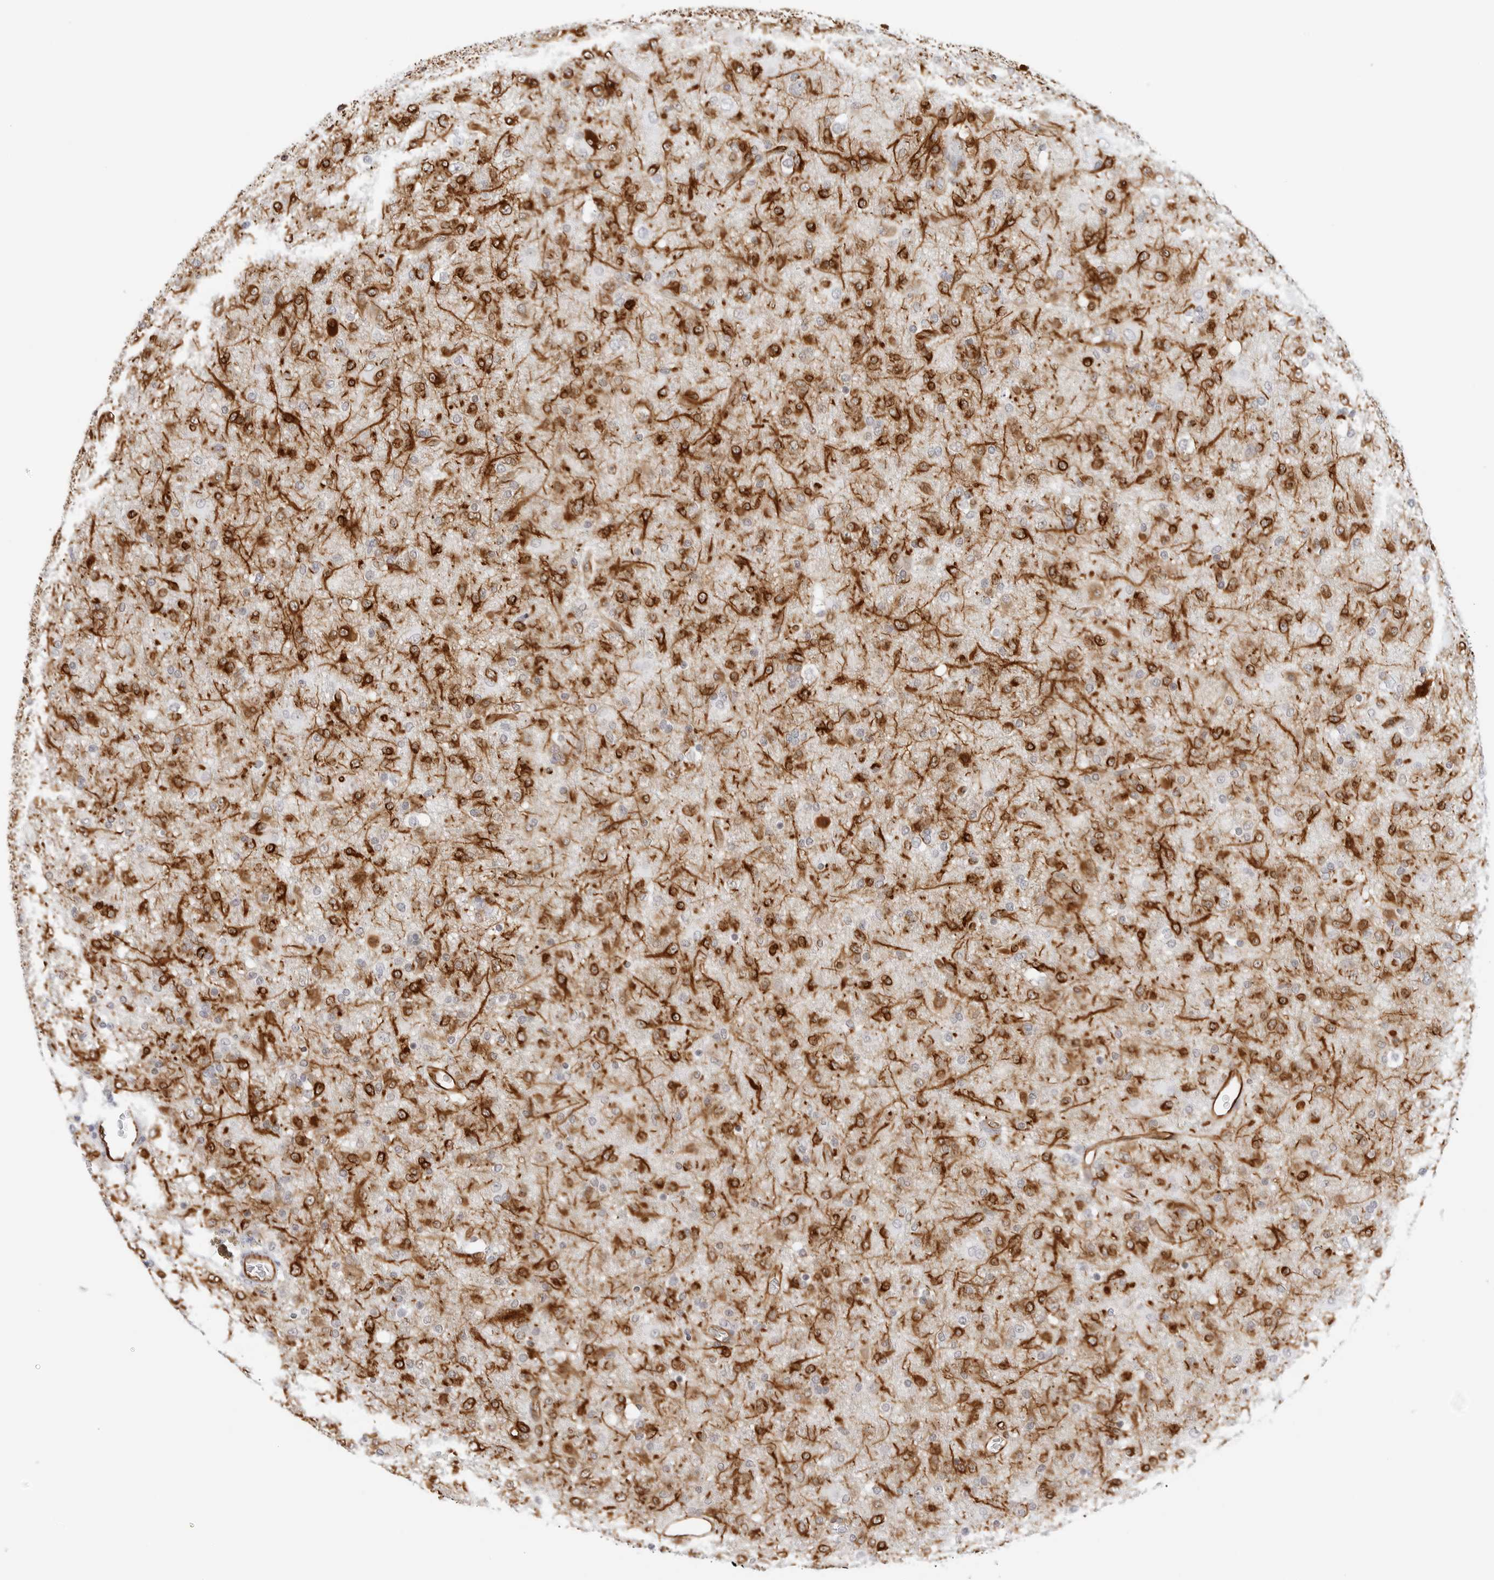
{"staining": {"intensity": "strong", "quantity": "<25%", "location": "cytoplasmic/membranous"}, "tissue": "glioma", "cell_type": "Tumor cells", "image_type": "cancer", "snomed": [{"axis": "morphology", "description": "Glioma, malignant, Low grade"}, {"axis": "topography", "description": "Brain"}], "caption": "Strong cytoplasmic/membranous protein expression is present in about <25% of tumor cells in glioma.", "gene": "NES", "patient": {"sex": "male", "age": 65}}